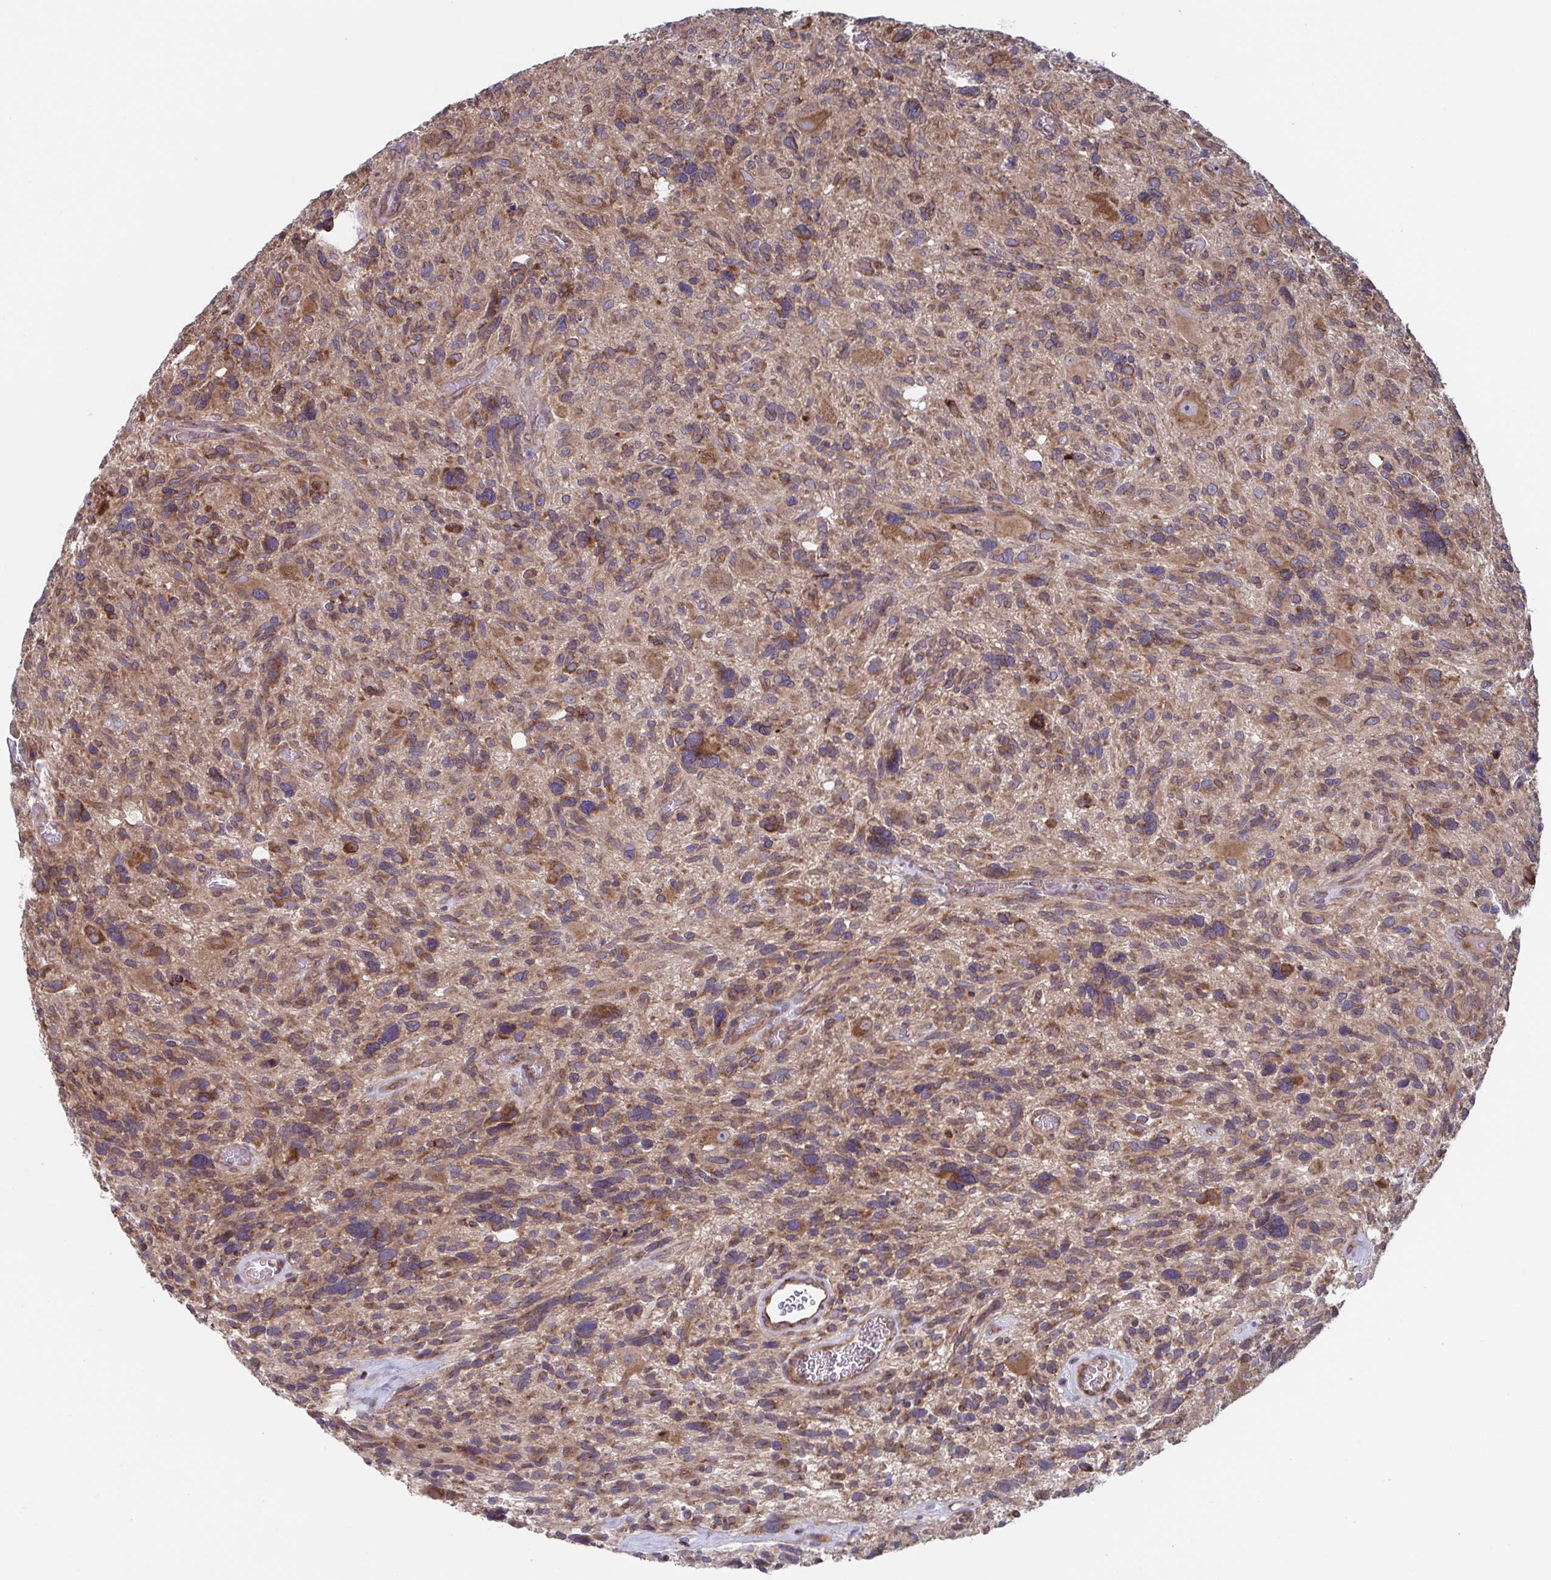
{"staining": {"intensity": "moderate", "quantity": ">75%", "location": "cytoplasmic/membranous"}, "tissue": "glioma", "cell_type": "Tumor cells", "image_type": "cancer", "snomed": [{"axis": "morphology", "description": "Glioma, malignant, High grade"}, {"axis": "topography", "description": "Brain"}], "caption": "IHC image of high-grade glioma (malignant) stained for a protein (brown), which exhibits medium levels of moderate cytoplasmic/membranous expression in approximately >75% of tumor cells.", "gene": "COPB1", "patient": {"sex": "male", "age": 49}}